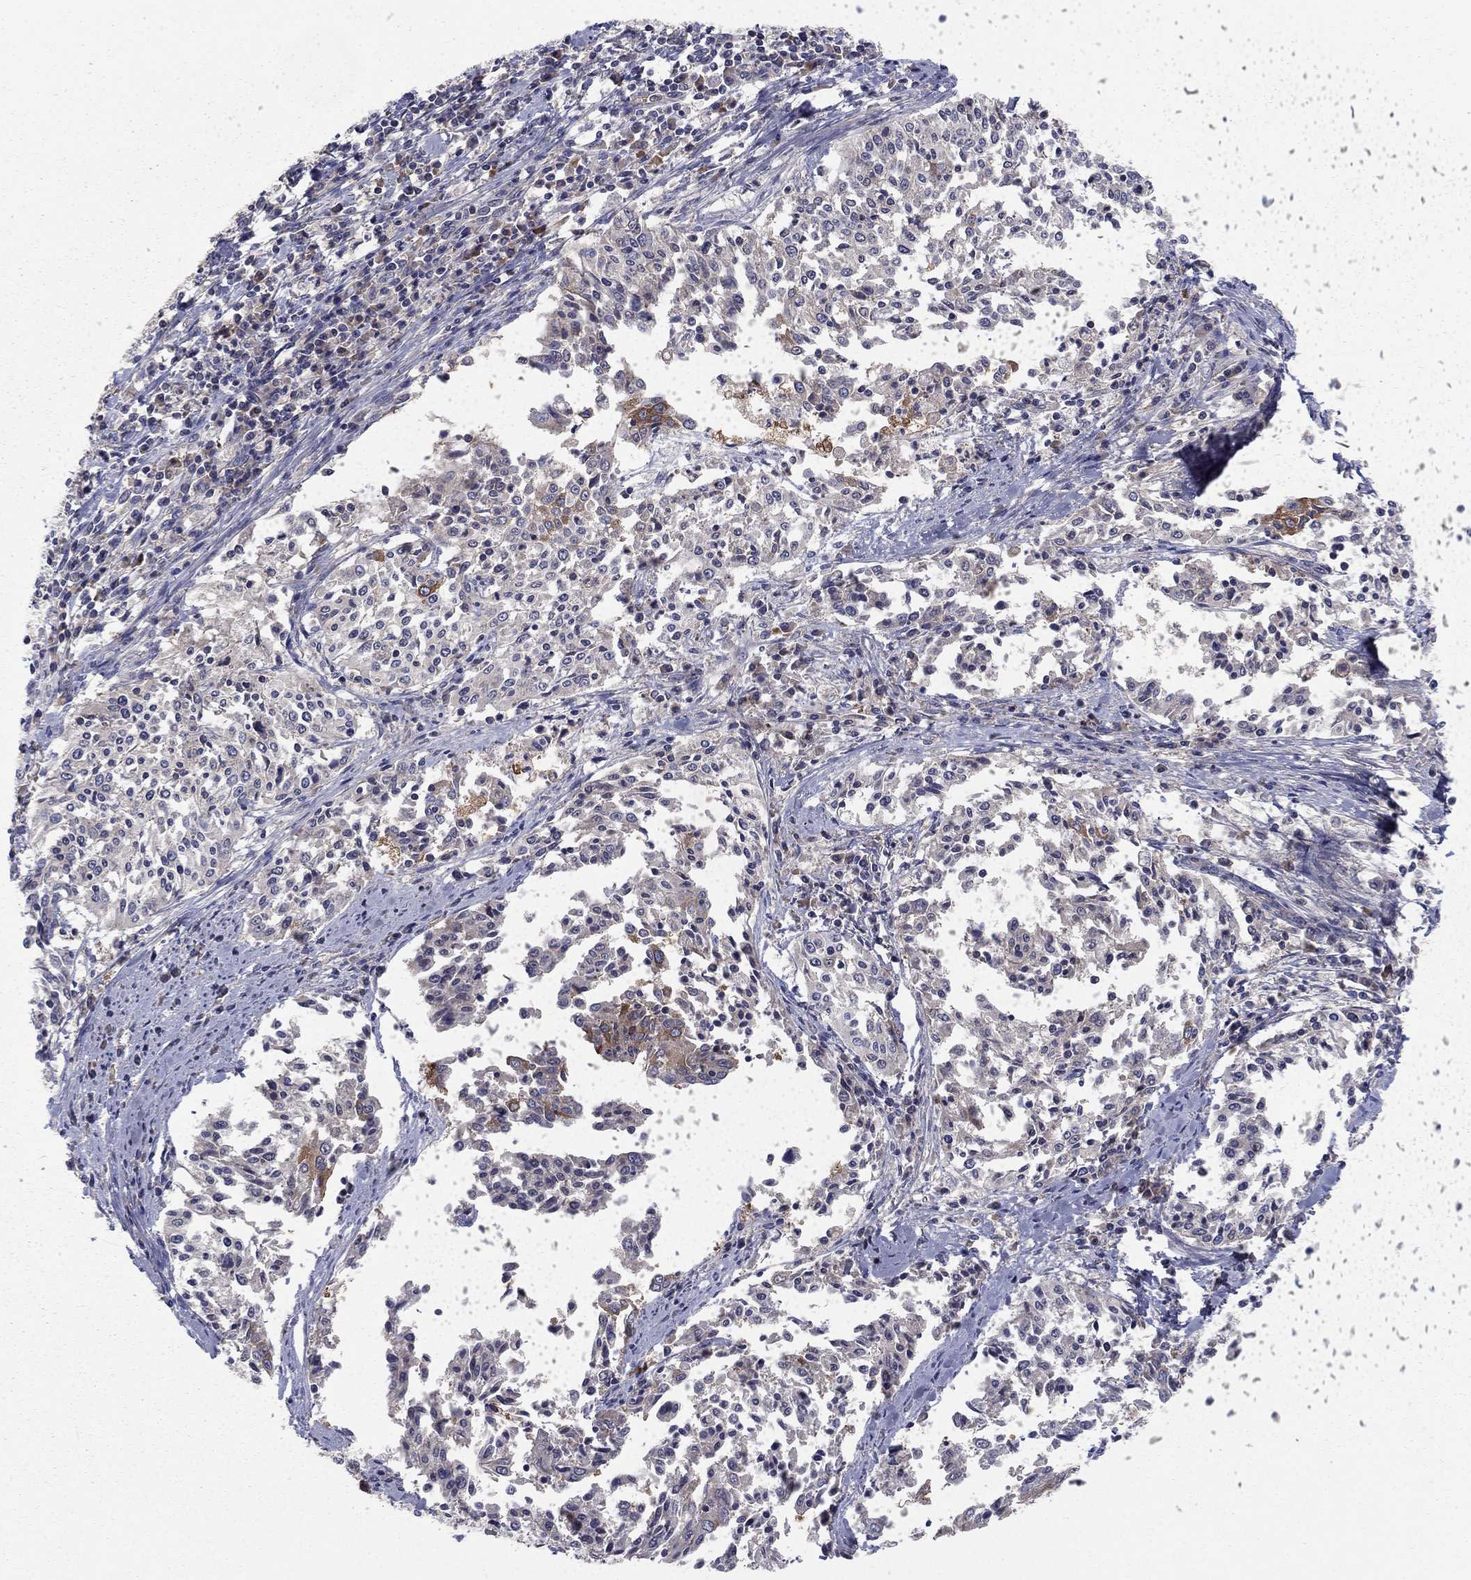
{"staining": {"intensity": "moderate", "quantity": "<25%", "location": "cytoplasmic/membranous"}, "tissue": "cervical cancer", "cell_type": "Tumor cells", "image_type": "cancer", "snomed": [{"axis": "morphology", "description": "Squamous cell carcinoma, NOS"}, {"axis": "topography", "description": "Cervix"}], "caption": "Squamous cell carcinoma (cervical) stained with DAB immunohistochemistry displays low levels of moderate cytoplasmic/membranous positivity in approximately <25% of tumor cells.", "gene": "RNF123", "patient": {"sex": "female", "age": 41}}